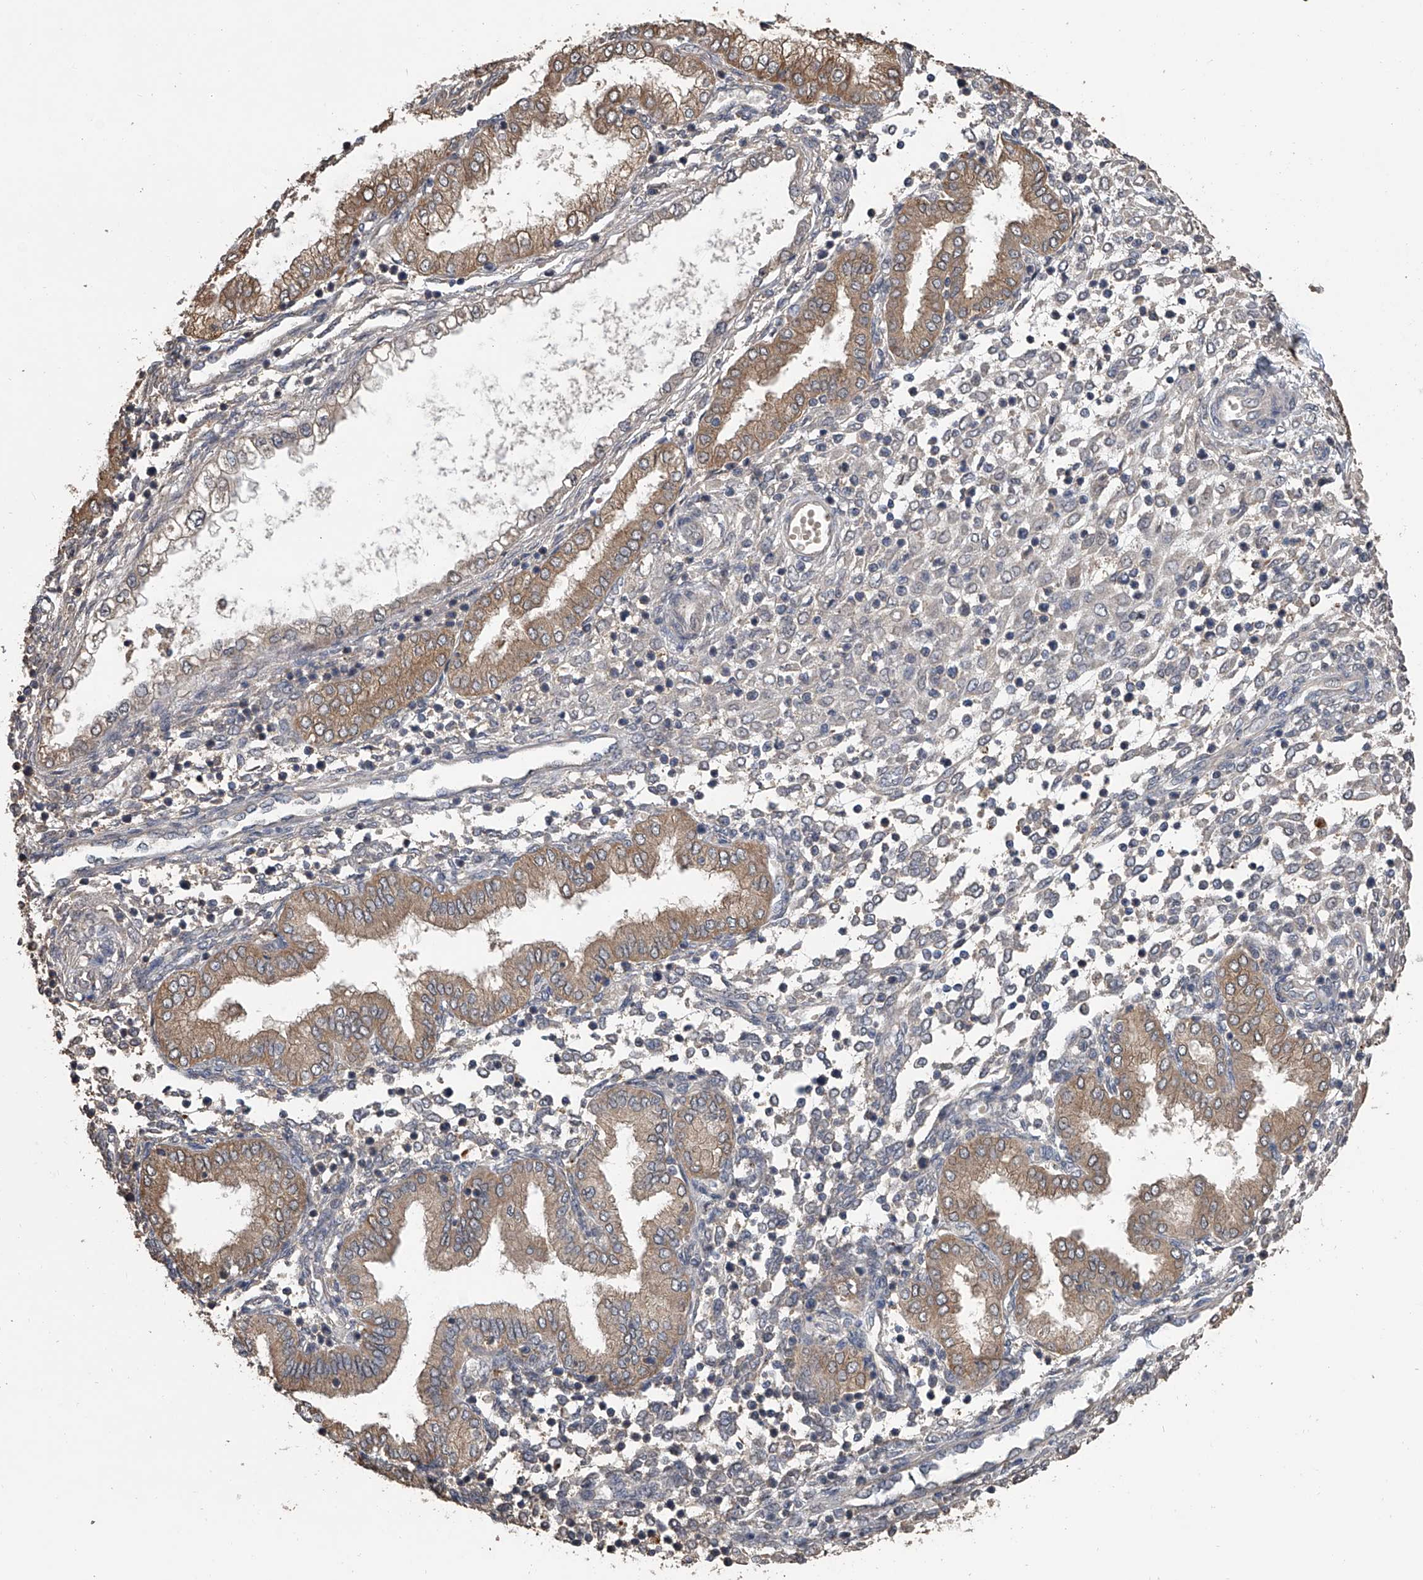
{"staining": {"intensity": "negative", "quantity": "none", "location": "none"}, "tissue": "endometrium", "cell_type": "Cells in endometrial stroma", "image_type": "normal", "snomed": [{"axis": "morphology", "description": "Normal tissue, NOS"}, {"axis": "topography", "description": "Endometrium"}], "caption": "This is an IHC photomicrograph of normal human endometrium. There is no staining in cells in endometrial stroma.", "gene": "DOCK9", "patient": {"sex": "female", "age": 53}}